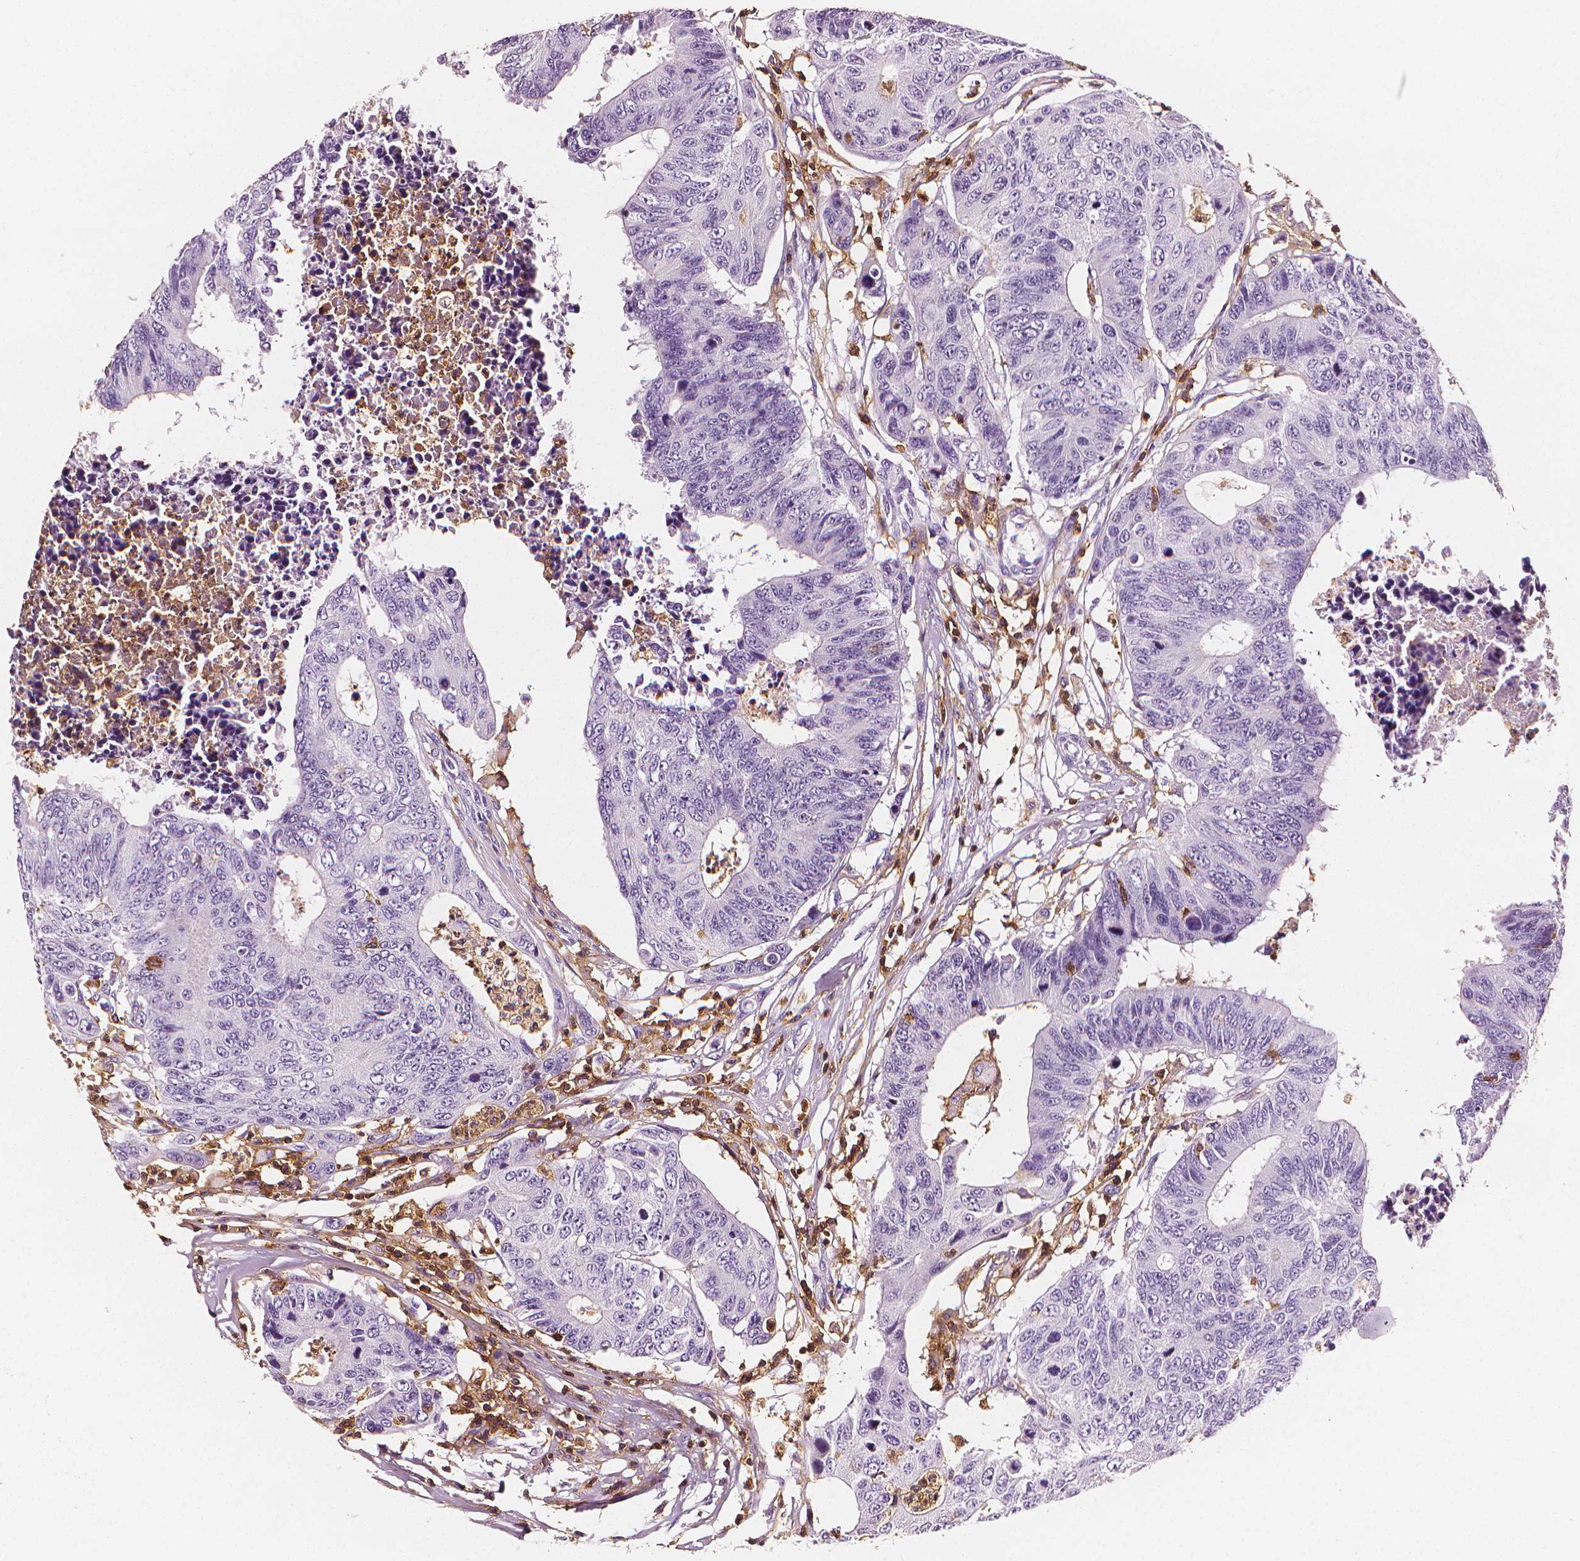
{"staining": {"intensity": "negative", "quantity": "none", "location": "none"}, "tissue": "colorectal cancer", "cell_type": "Tumor cells", "image_type": "cancer", "snomed": [{"axis": "morphology", "description": "Adenocarcinoma, NOS"}, {"axis": "topography", "description": "Colon"}], "caption": "DAB (3,3'-diaminobenzidine) immunohistochemical staining of colorectal cancer (adenocarcinoma) exhibits no significant staining in tumor cells. The staining was performed using DAB to visualize the protein expression in brown, while the nuclei were stained in blue with hematoxylin (Magnification: 20x).", "gene": "PTPRC", "patient": {"sex": "female", "age": 48}}